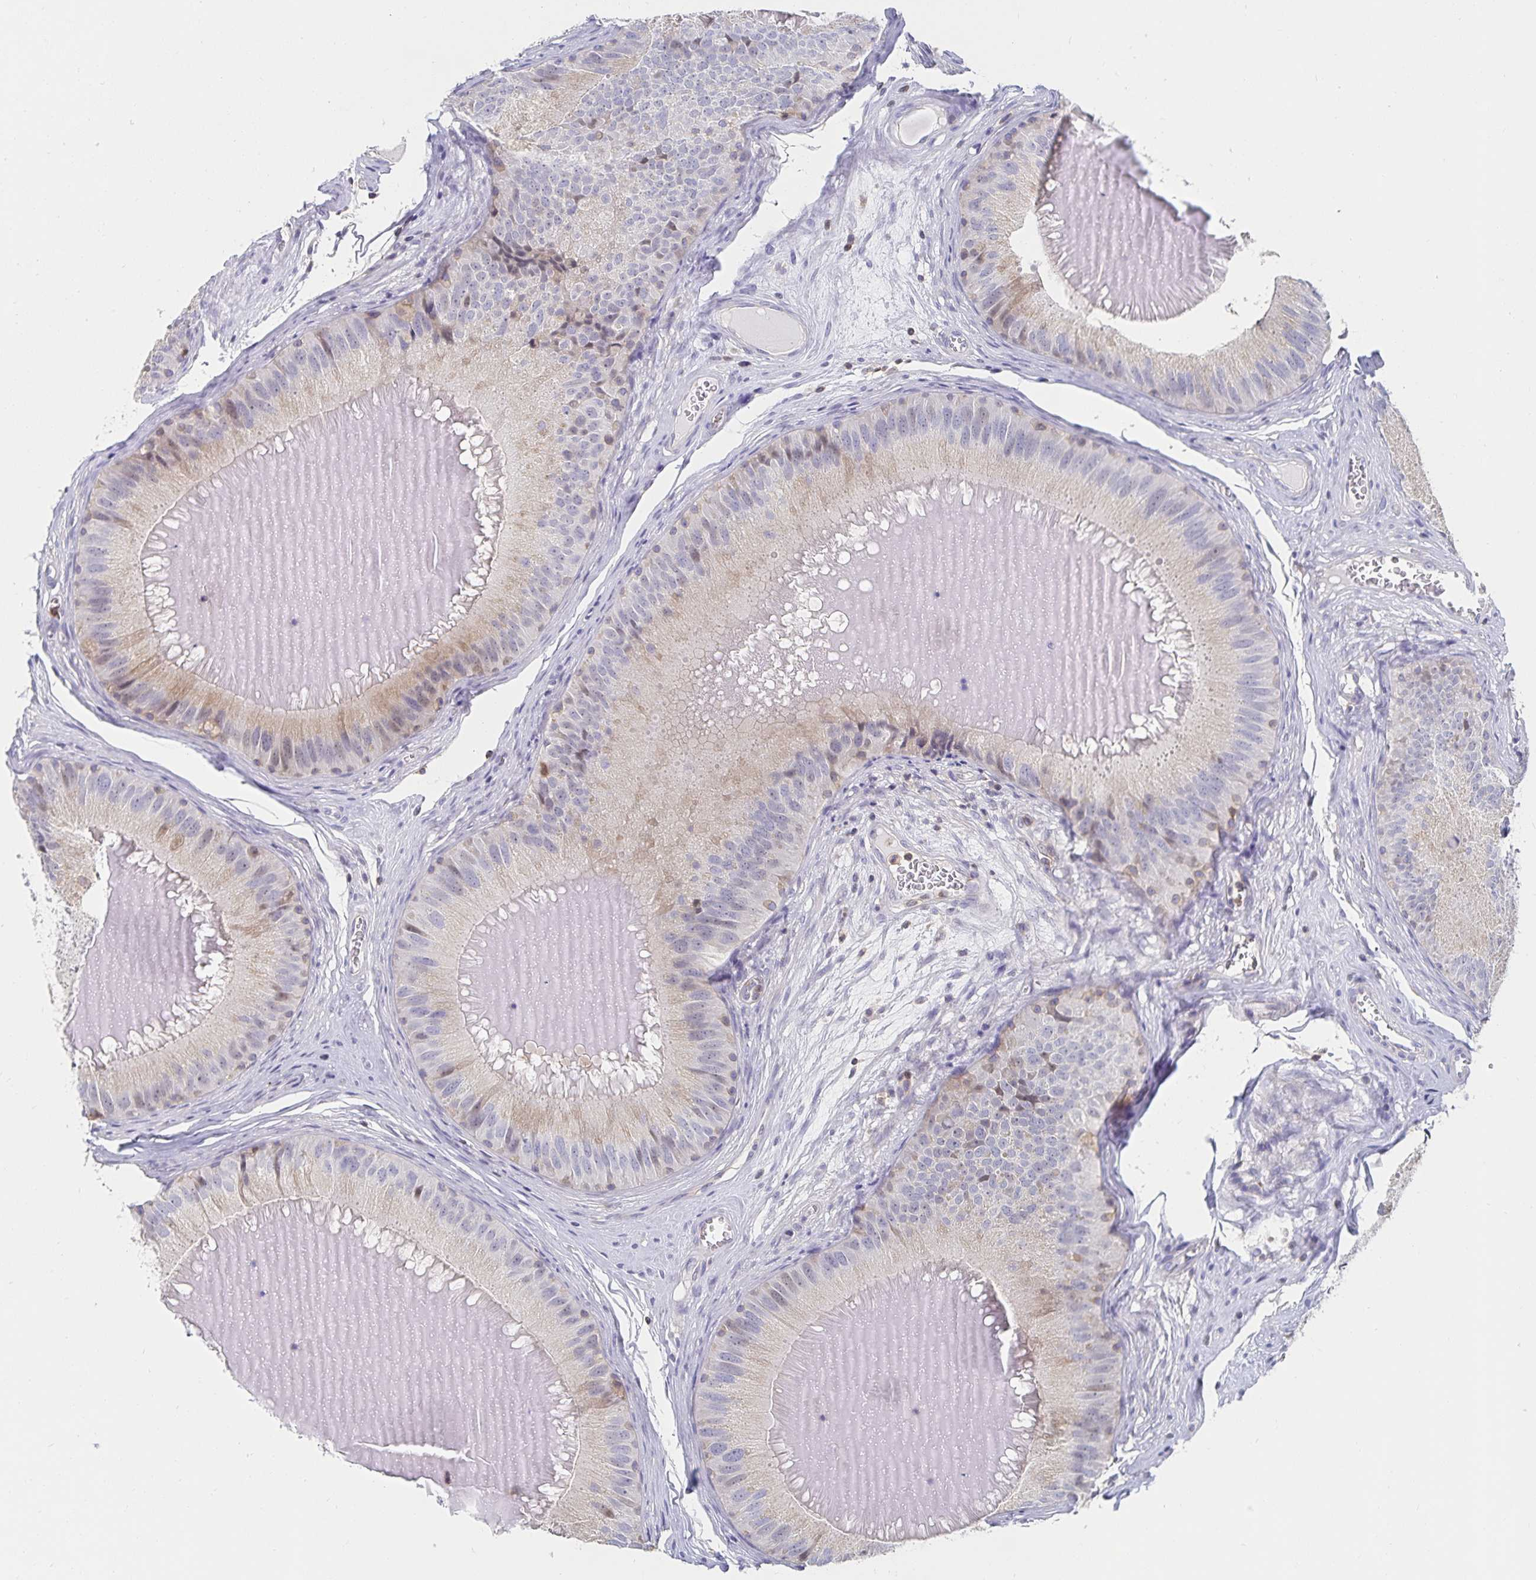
{"staining": {"intensity": "moderate", "quantity": "<25%", "location": "cytoplasmic/membranous"}, "tissue": "epididymis", "cell_type": "Glandular cells", "image_type": "normal", "snomed": [{"axis": "morphology", "description": "Normal tissue, NOS"}, {"axis": "topography", "description": "Epididymis, spermatic cord, NOS"}], "caption": "Human epididymis stained with a brown dye displays moderate cytoplasmic/membranous positive positivity in approximately <25% of glandular cells.", "gene": "PIK3CD", "patient": {"sex": "male", "age": 39}}